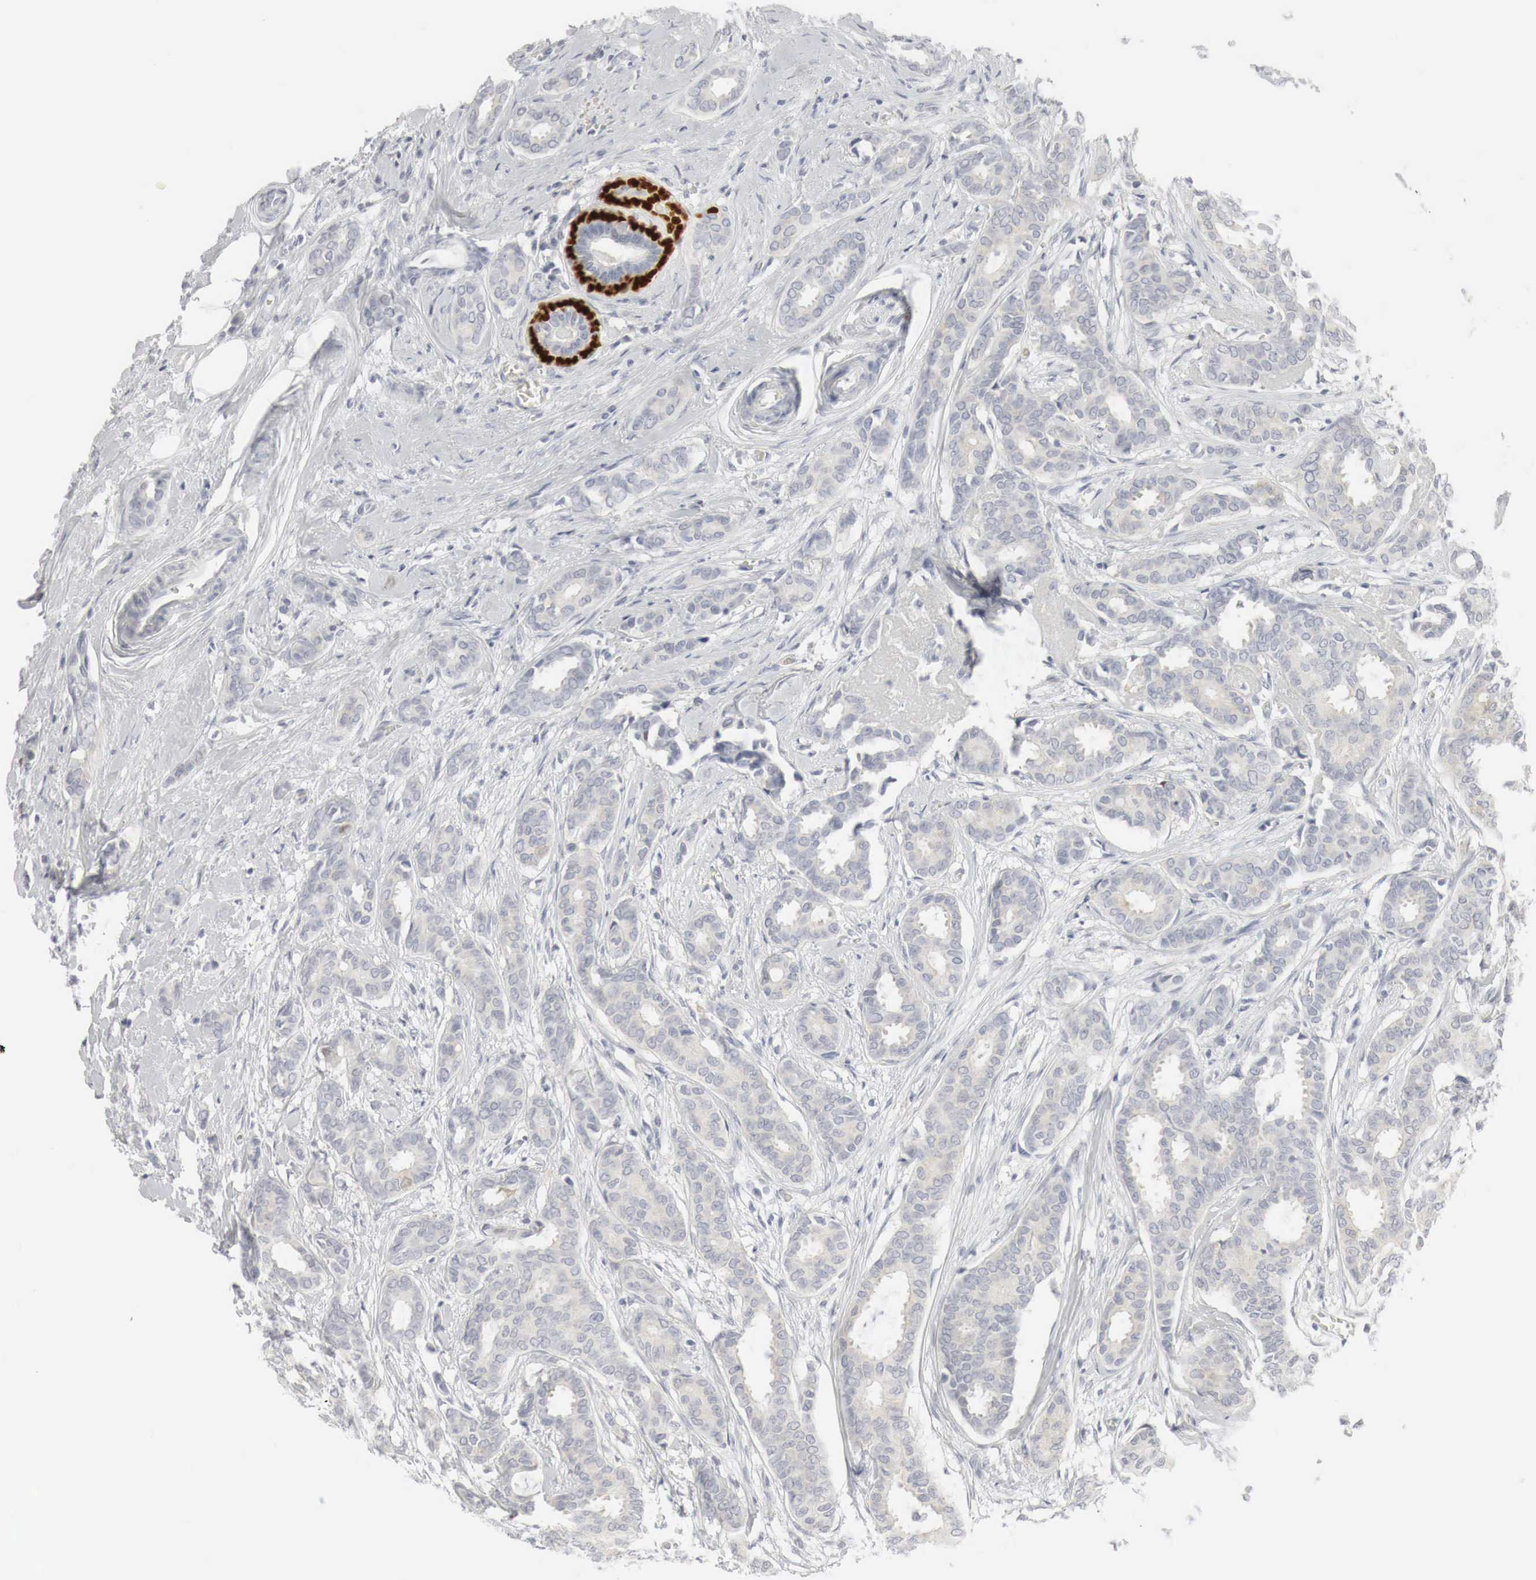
{"staining": {"intensity": "weak", "quantity": "25%-75%", "location": "cytoplasmic/membranous"}, "tissue": "breast cancer", "cell_type": "Tumor cells", "image_type": "cancer", "snomed": [{"axis": "morphology", "description": "Duct carcinoma"}, {"axis": "topography", "description": "Breast"}], "caption": "A histopathology image of human breast cancer (invasive ductal carcinoma) stained for a protein demonstrates weak cytoplasmic/membranous brown staining in tumor cells.", "gene": "TP63", "patient": {"sex": "female", "age": 50}}